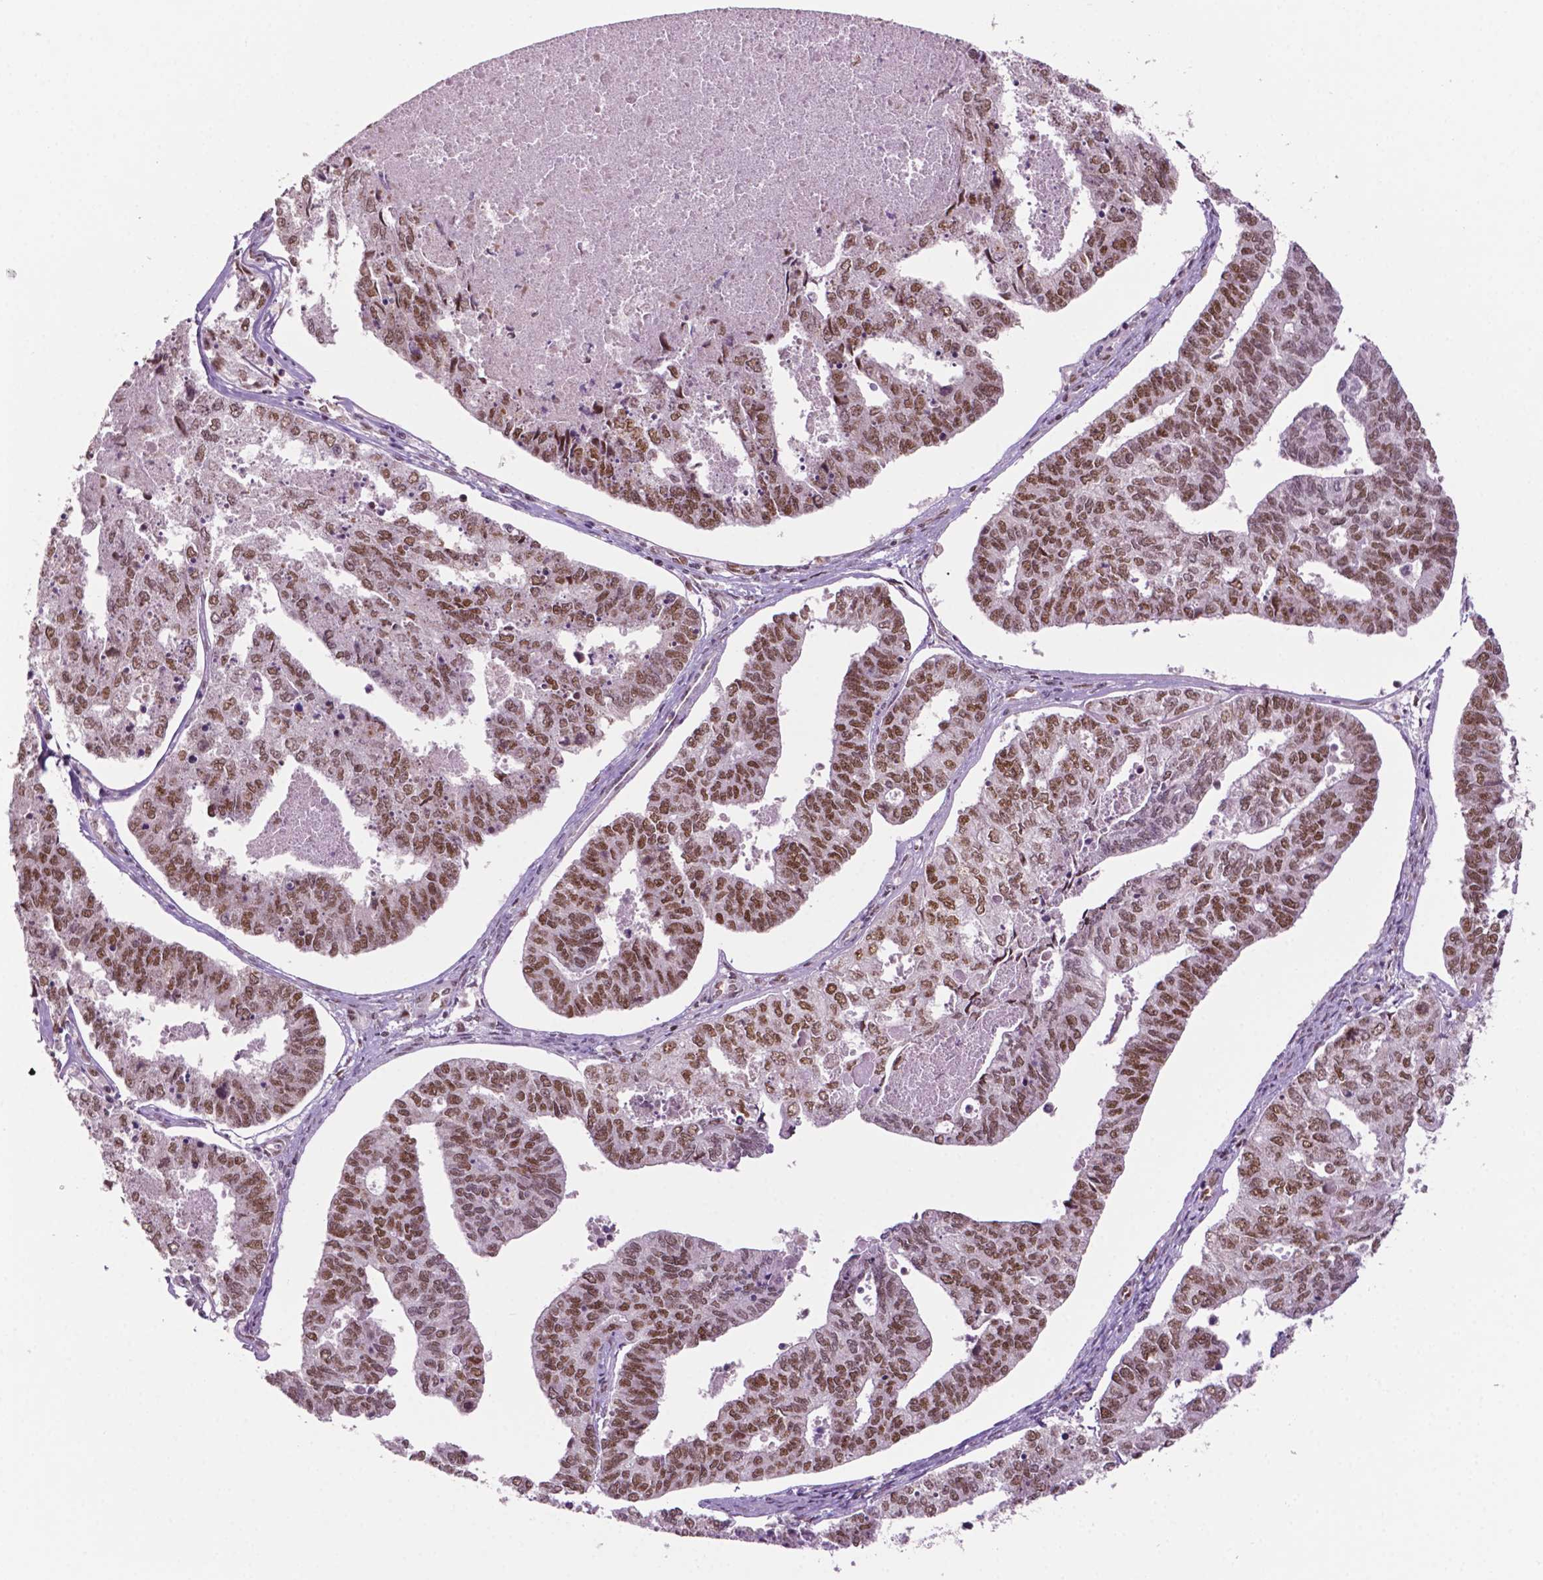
{"staining": {"intensity": "weak", "quantity": ">75%", "location": "nuclear"}, "tissue": "endometrial cancer", "cell_type": "Tumor cells", "image_type": "cancer", "snomed": [{"axis": "morphology", "description": "Adenocarcinoma, NOS"}, {"axis": "topography", "description": "Endometrium"}], "caption": "Immunohistochemical staining of endometrial adenocarcinoma shows weak nuclear protein expression in about >75% of tumor cells.", "gene": "MLH1", "patient": {"sex": "female", "age": 73}}